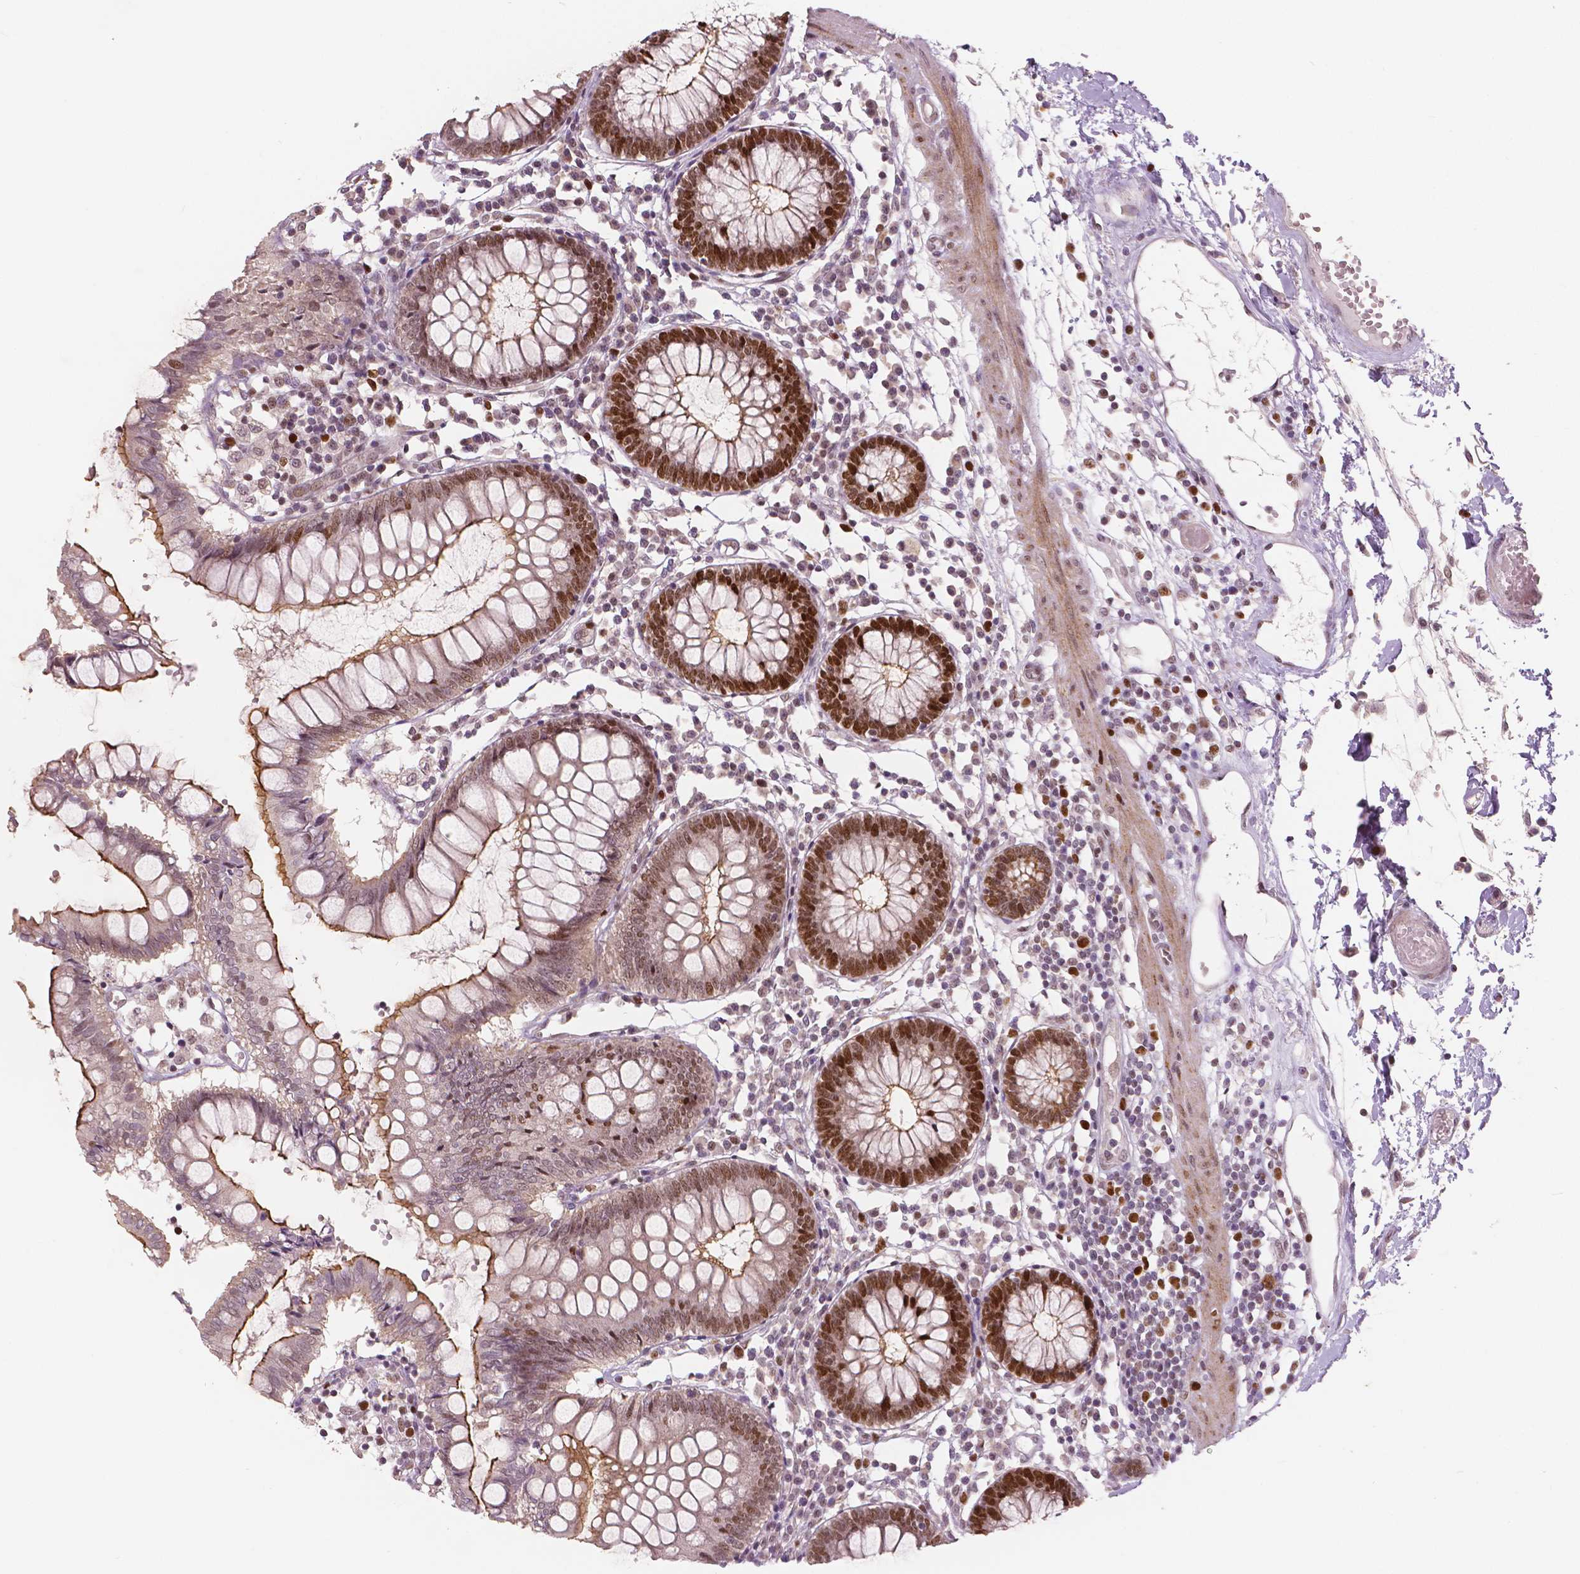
{"staining": {"intensity": "moderate", "quantity": "25%-75%", "location": "nuclear"}, "tissue": "colon", "cell_type": "Endothelial cells", "image_type": "normal", "snomed": [{"axis": "morphology", "description": "Normal tissue, NOS"}, {"axis": "morphology", "description": "Adenocarcinoma, NOS"}, {"axis": "topography", "description": "Colon"}], "caption": "The micrograph displays immunohistochemical staining of normal colon. There is moderate nuclear expression is seen in approximately 25%-75% of endothelial cells.", "gene": "NSD2", "patient": {"sex": "male", "age": 83}}